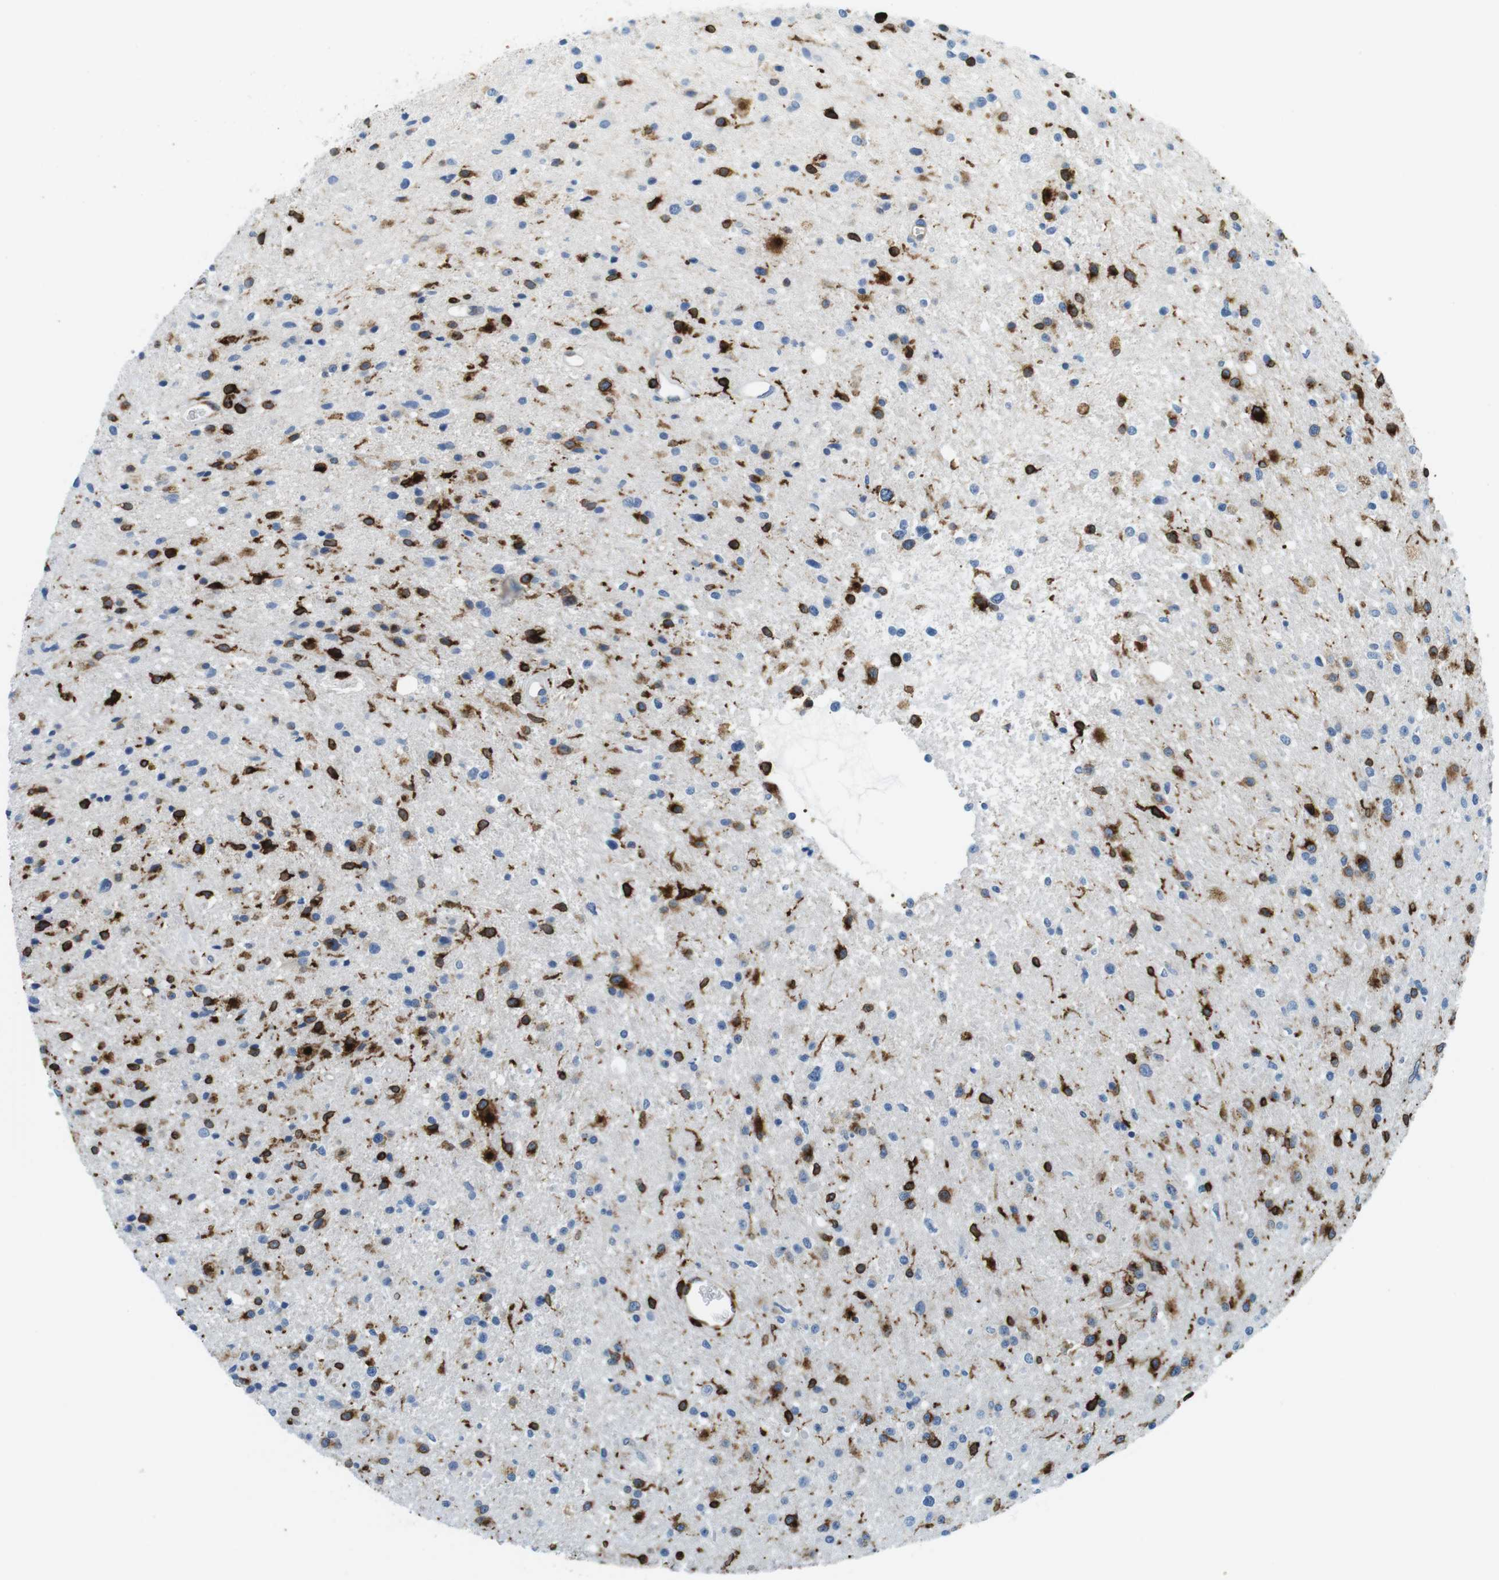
{"staining": {"intensity": "strong", "quantity": "25%-75%", "location": "cytoplasmic/membranous"}, "tissue": "glioma", "cell_type": "Tumor cells", "image_type": "cancer", "snomed": [{"axis": "morphology", "description": "Glioma, malignant, High grade"}, {"axis": "topography", "description": "Brain"}], "caption": "There is high levels of strong cytoplasmic/membranous expression in tumor cells of glioma, as demonstrated by immunohistochemical staining (brown color).", "gene": "CIITA", "patient": {"sex": "male", "age": 33}}